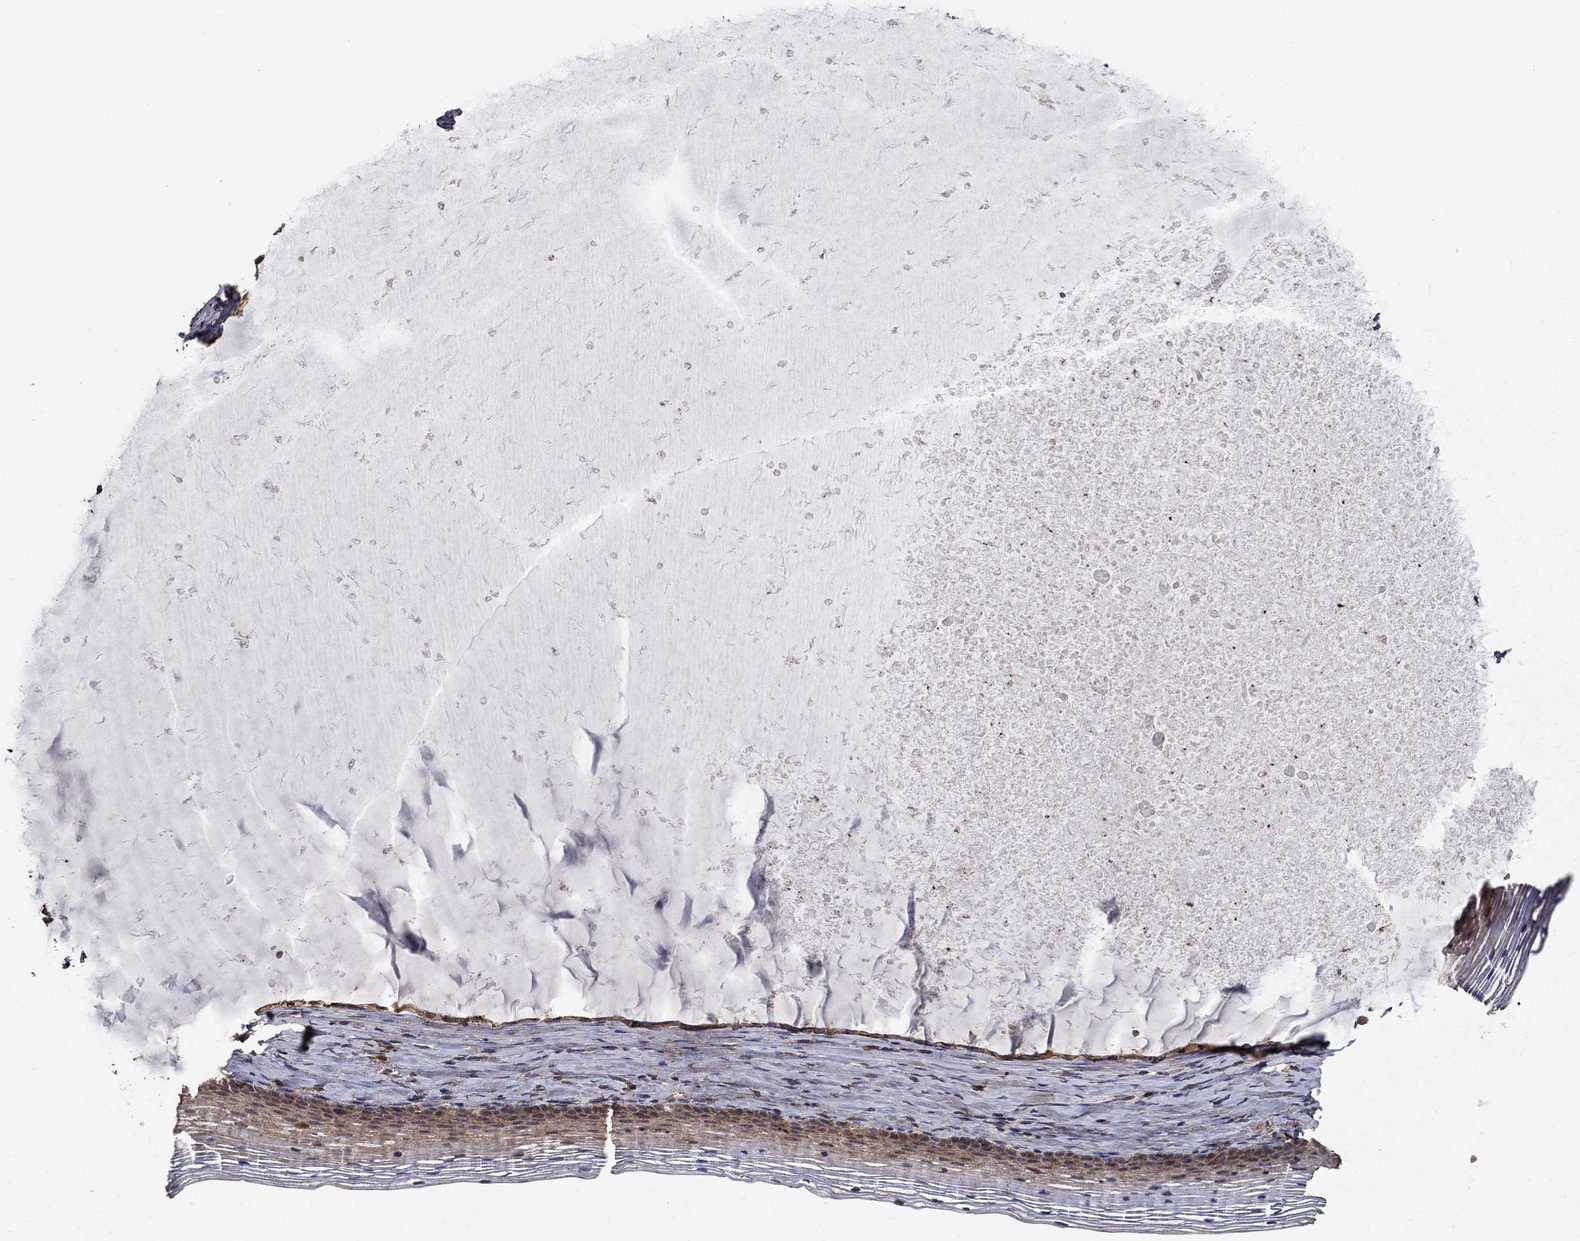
{"staining": {"intensity": "moderate", "quantity": "25%-75%", "location": "cytoplasmic/membranous"}, "tissue": "cervix", "cell_type": "Glandular cells", "image_type": "normal", "snomed": [{"axis": "morphology", "description": "Normal tissue, NOS"}, {"axis": "topography", "description": "Cervix"}], "caption": "Immunohistochemical staining of unremarkable human cervix displays 25%-75% levels of moderate cytoplasmic/membranous protein expression in approximately 25%-75% of glandular cells. (brown staining indicates protein expression, while blue staining denotes nuclei).", "gene": "IFRD1", "patient": {"sex": "female", "age": 39}}